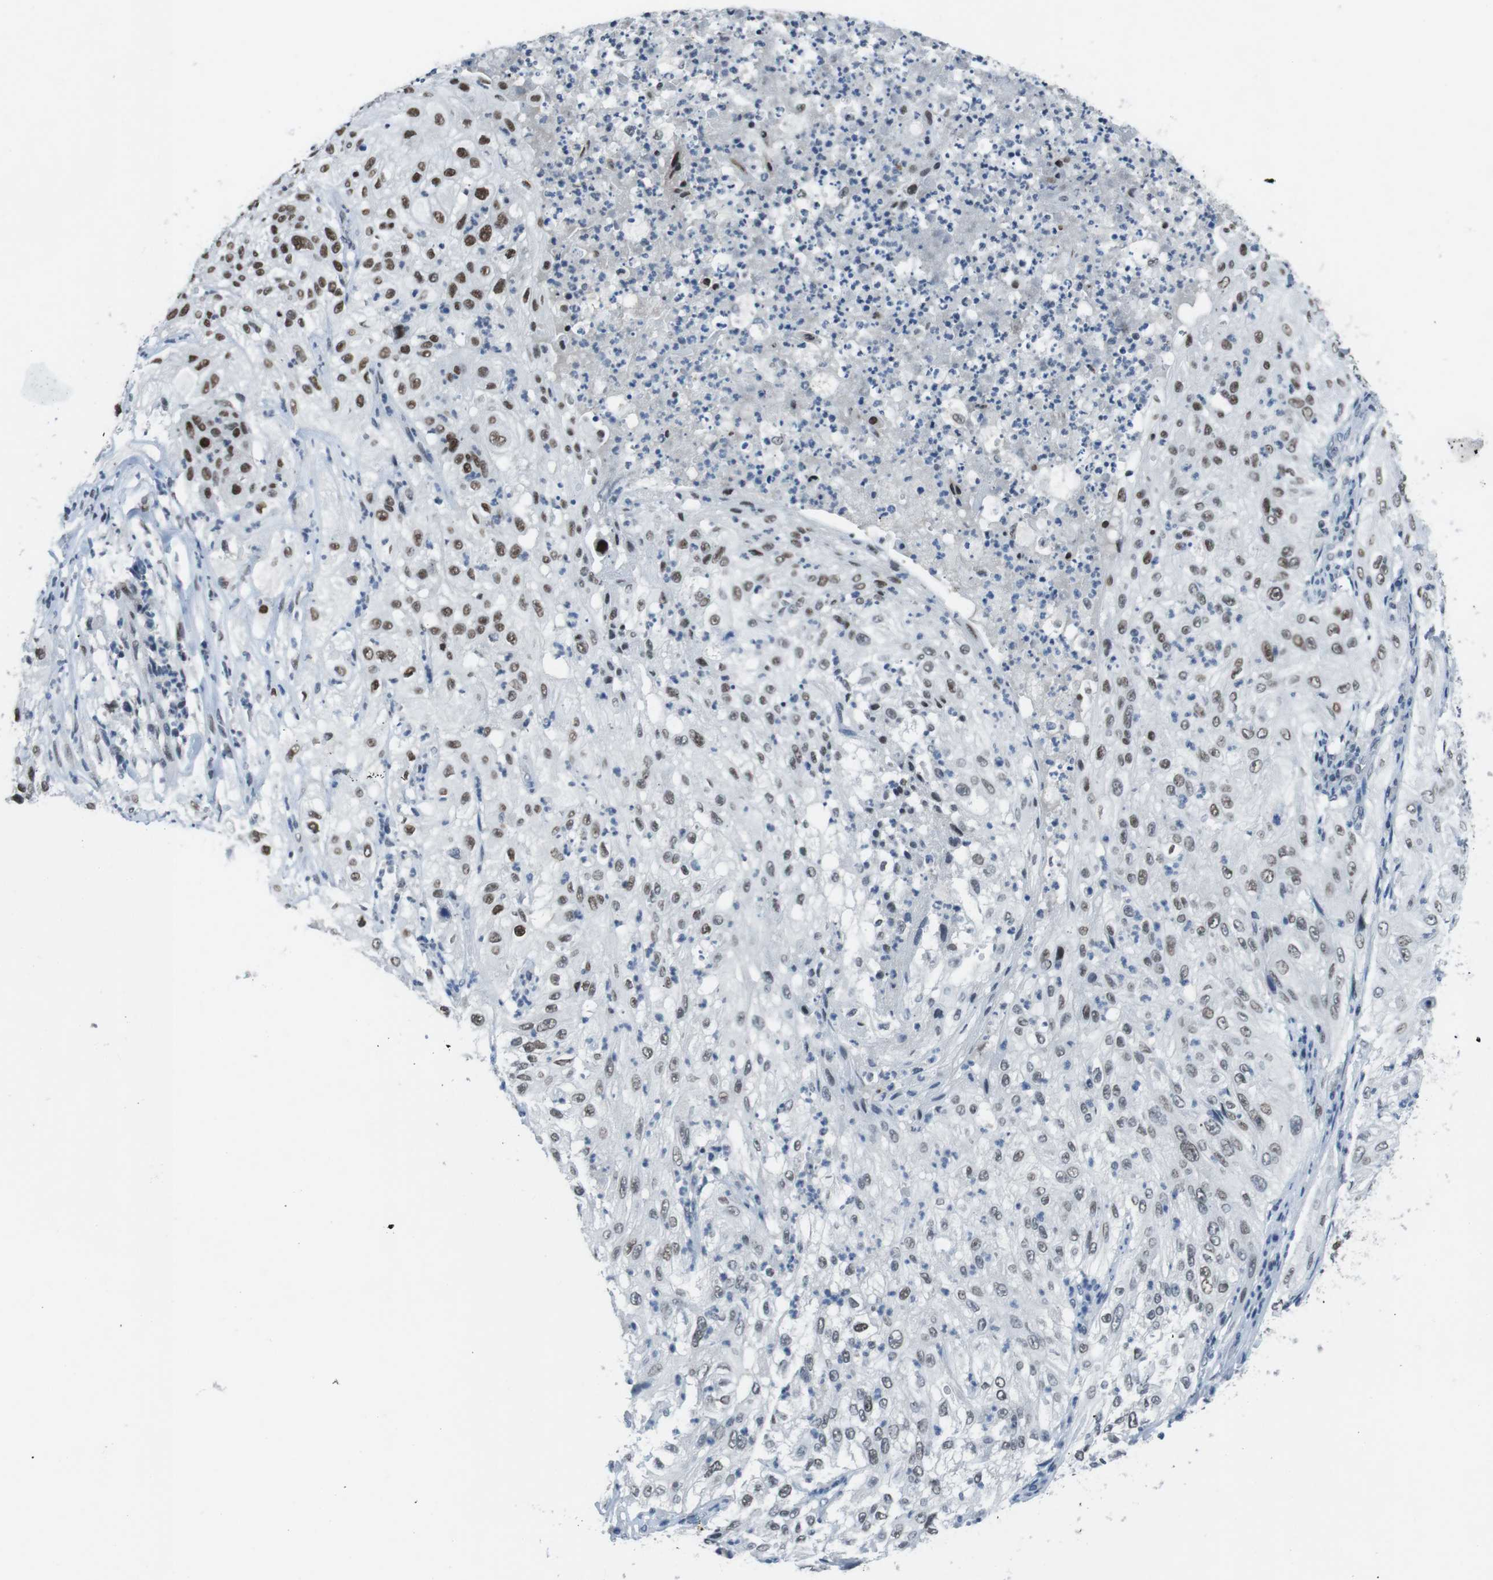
{"staining": {"intensity": "strong", "quantity": "25%-75%", "location": "cytoplasmic/membranous,nuclear"}, "tissue": "lung cancer", "cell_type": "Tumor cells", "image_type": "cancer", "snomed": [{"axis": "morphology", "description": "Inflammation, NOS"}, {"axis": "morphology", "description": "Squamous cell carcinoma, NOS"}, {"axis": "topography", "description": "Lymph node"}, {"axis": "topography", "description": "Soft tissue"}, {"axis": "topography", "description": "Lung"}], "caption": "The micrograph shows staining of lung cancer (squamous cell carcinoma), revealing strong cytoplasmic/membranous and nuclear protein staining (brown color) within tumor cells. (Stains: DAB in brown, nuclei in blue, Microscopy: brightfield microscopy at high magnification).", "gene": "MAD1L1", "patient": {"sex": "male", "age": 66}}